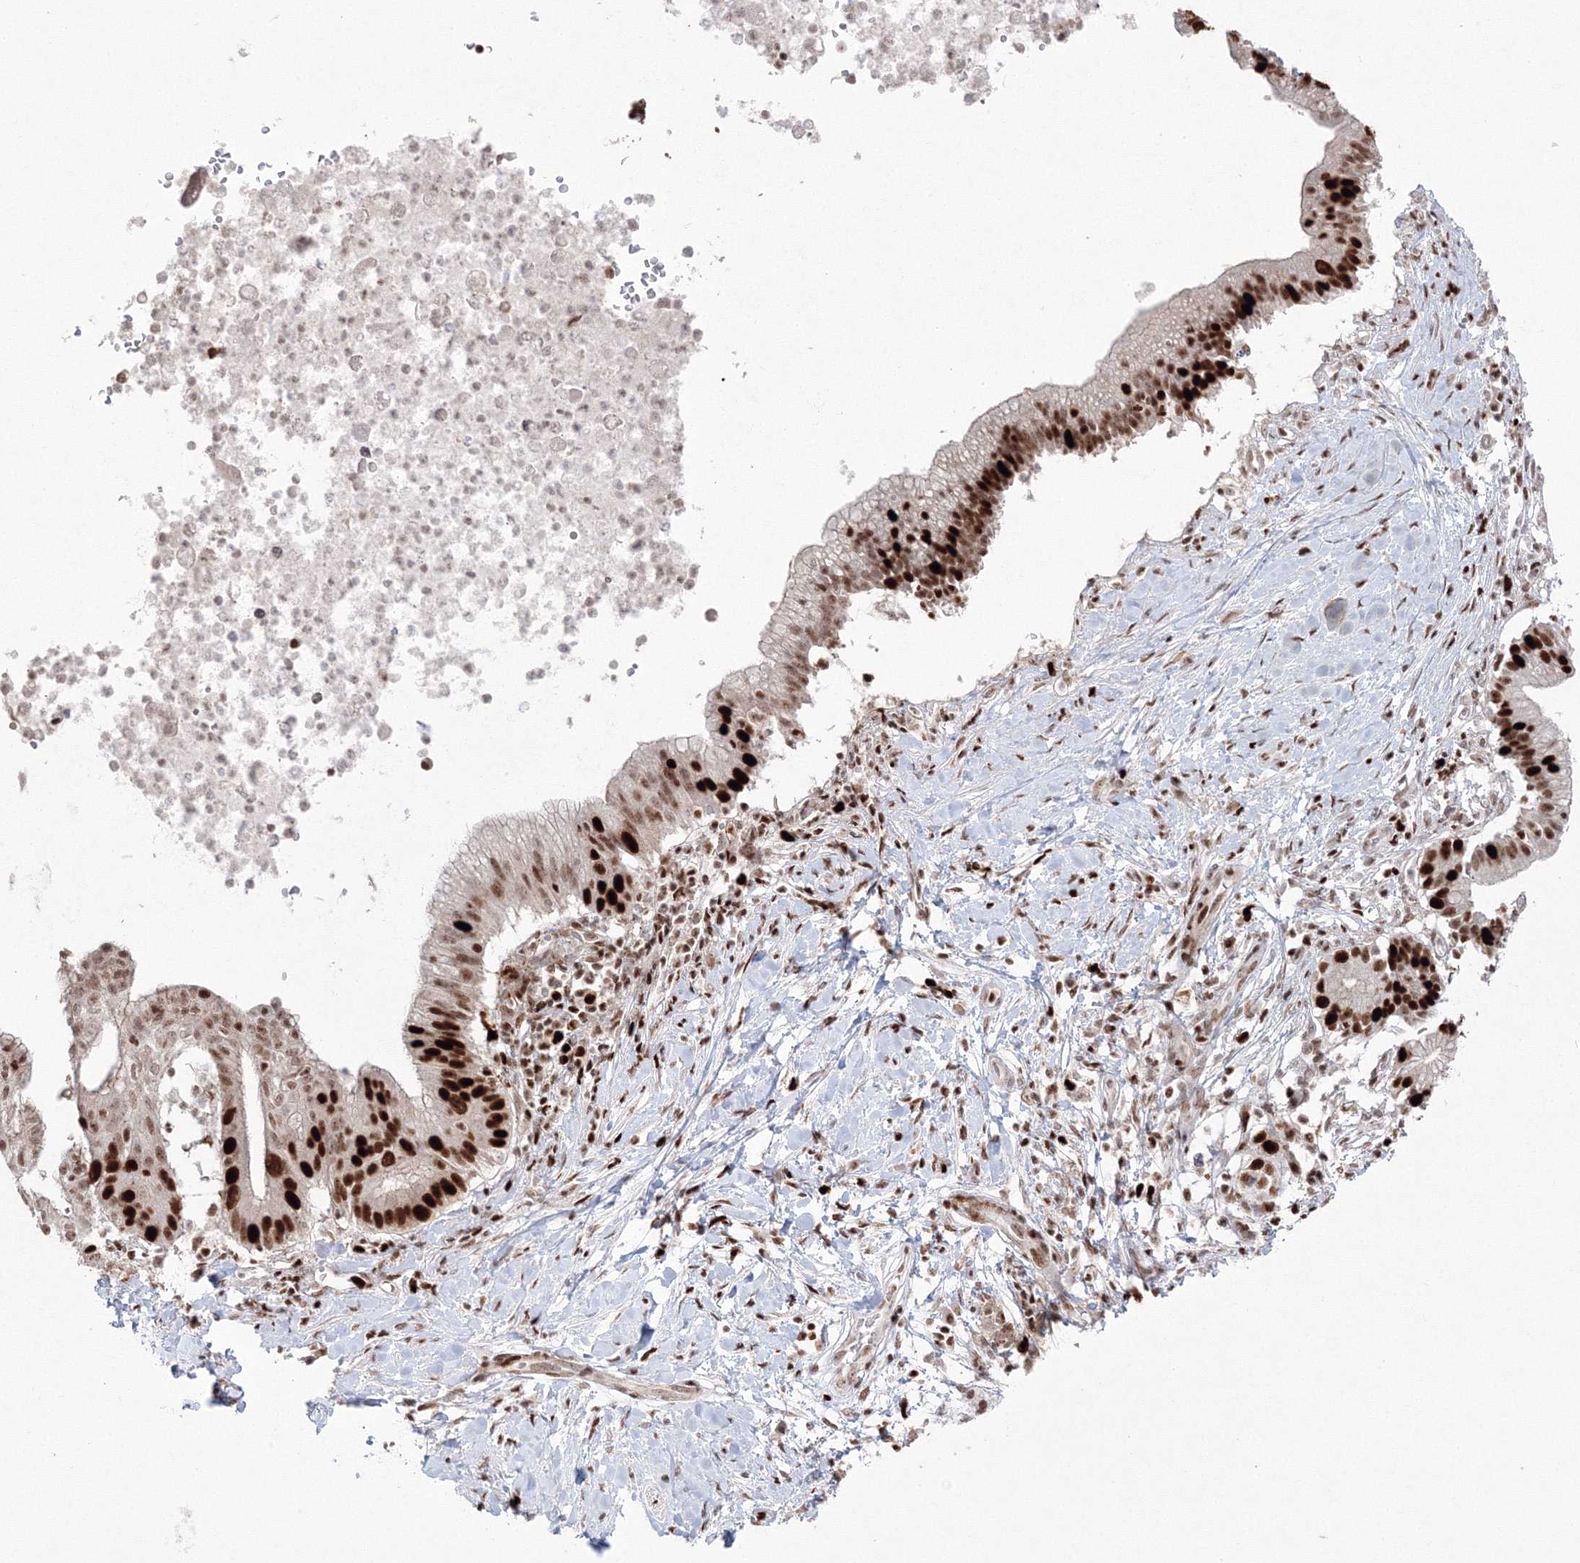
{"staining": {"intensity": "strong", "quantity": ">75%", "location": "nuclear"}, "tissue": "pancreatic cancer", "cell_type": "Tumor cells", "image_type": "cancer", "snomed": [{"axis": "morphology", "description": "Adenocarcinoma, NOS"}, {"axis": "topography", "description": "Pancreas"}], "caption": "IHC (DAB (3,3'-diaminobenzidine)) staining of pancreatic adenocarcinoma reveals strong nuclear protein positivity in about >75% of tumor cells. (DAB IHC with brightfield microscopy, high magnification).", "gene": "LIG1", "patient": {"sex": "male", "age": 68}}